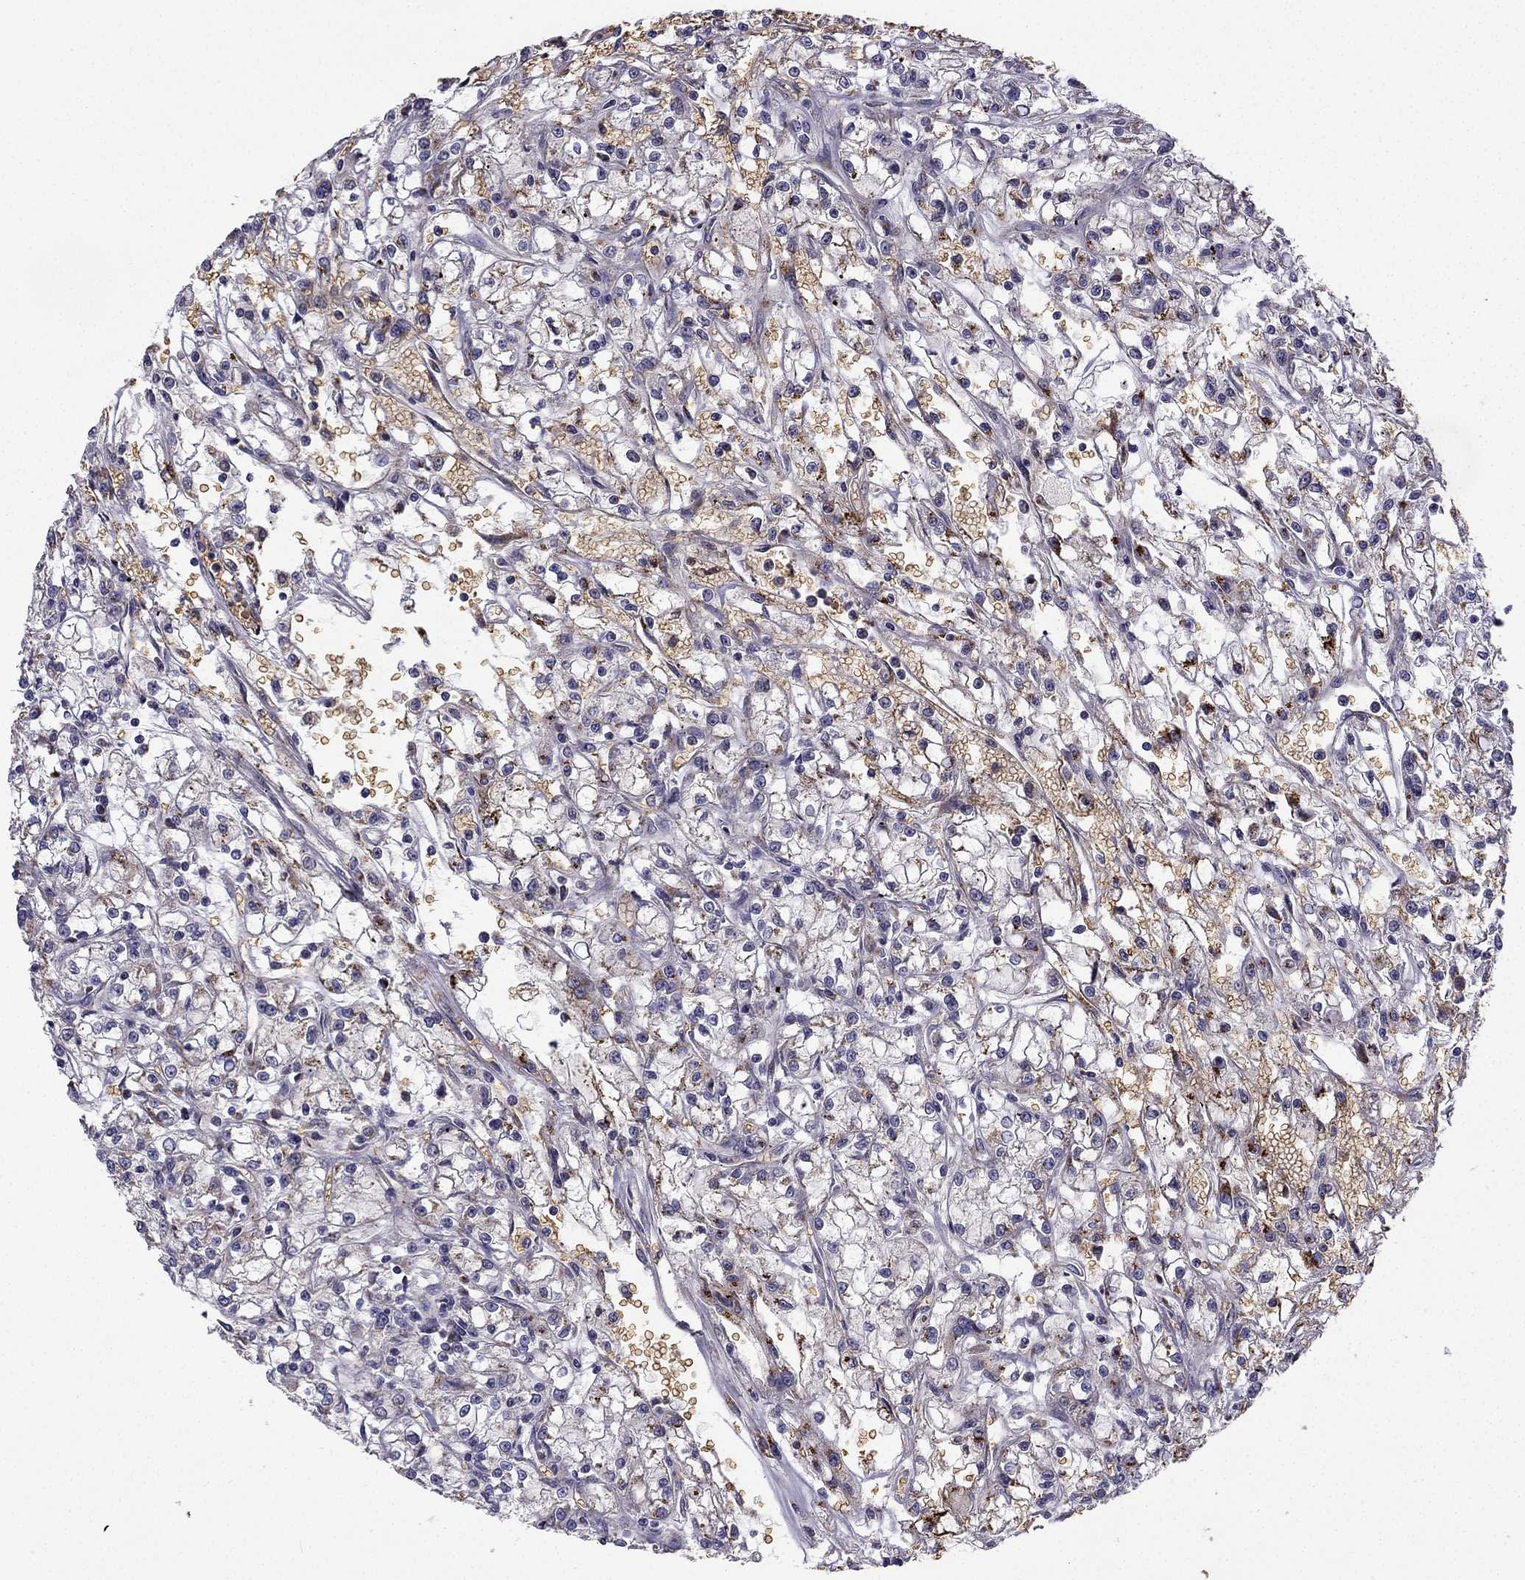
{"staining": {"intensity": "negative", "quantity": "none", "location": "none"}, "tissue": "renal cancer", "cell_type": "Tumor cells", "image_type": "cancer", "snomed": [{"axis": "morphology", "description": "Adenocarcinoma, NOS"}, {"axis": "topography", "description": "Kidney"}], "caption": "A histopathology image of renal cancer (adenocarcinoma) stained for a protein displays no brown staining in tumor cells. The staining is performed using DAB brown chromogen with nuclei counter-stained in using hematoxylin.", "gene": "B4GALT7", "patient": {"sex": "female", "age": 59}}